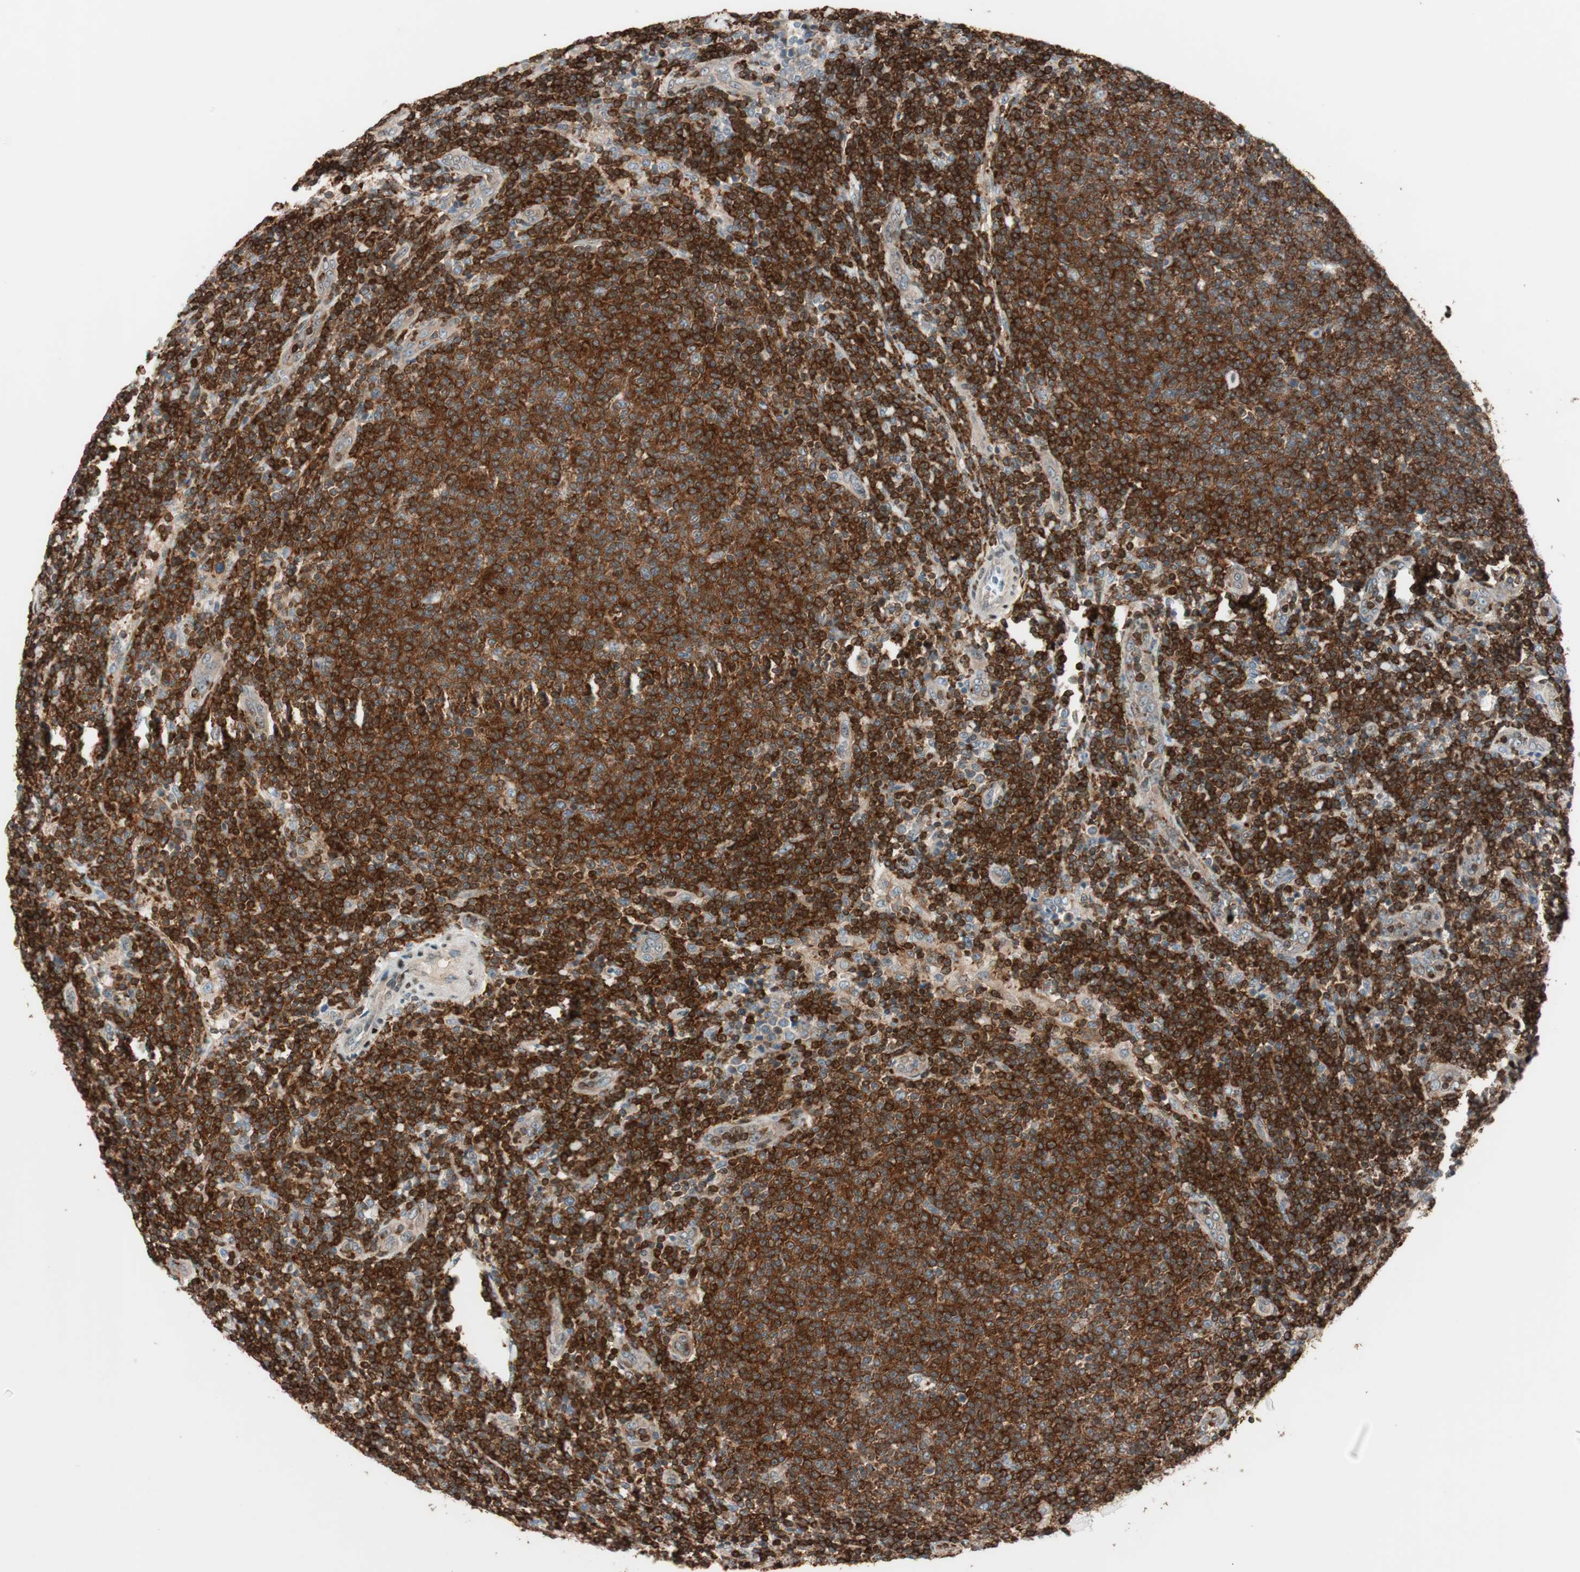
{"staining": {"intensity": "strong", "quantity": ">75%", "location": "cytoplasmic/membranous"}, "tissue": "lymphoma", "cell_type": "Tumor cells", "image_type": "cancer", "snomed": [{"axis": "morphology", "description": "Malignant lymphoma, non-Hodgkin's type, Low grade"}, {"axis": "topography", "description": "Lymph node"}], "caption": "High-magnification brightfield microscopy of malignant lymphoma, non-Hodgkin's type (low-grade) stained with DAB (3,3'-diaminobenzidine) (brown) and counterstained with hematoxylin (blue). tumor cells exhibit strong cytoplasmic/membranous staining is identified in approximately>75% of cells.", "gene": "BIN1", "patient": {"sex": "male", "age": 66}}